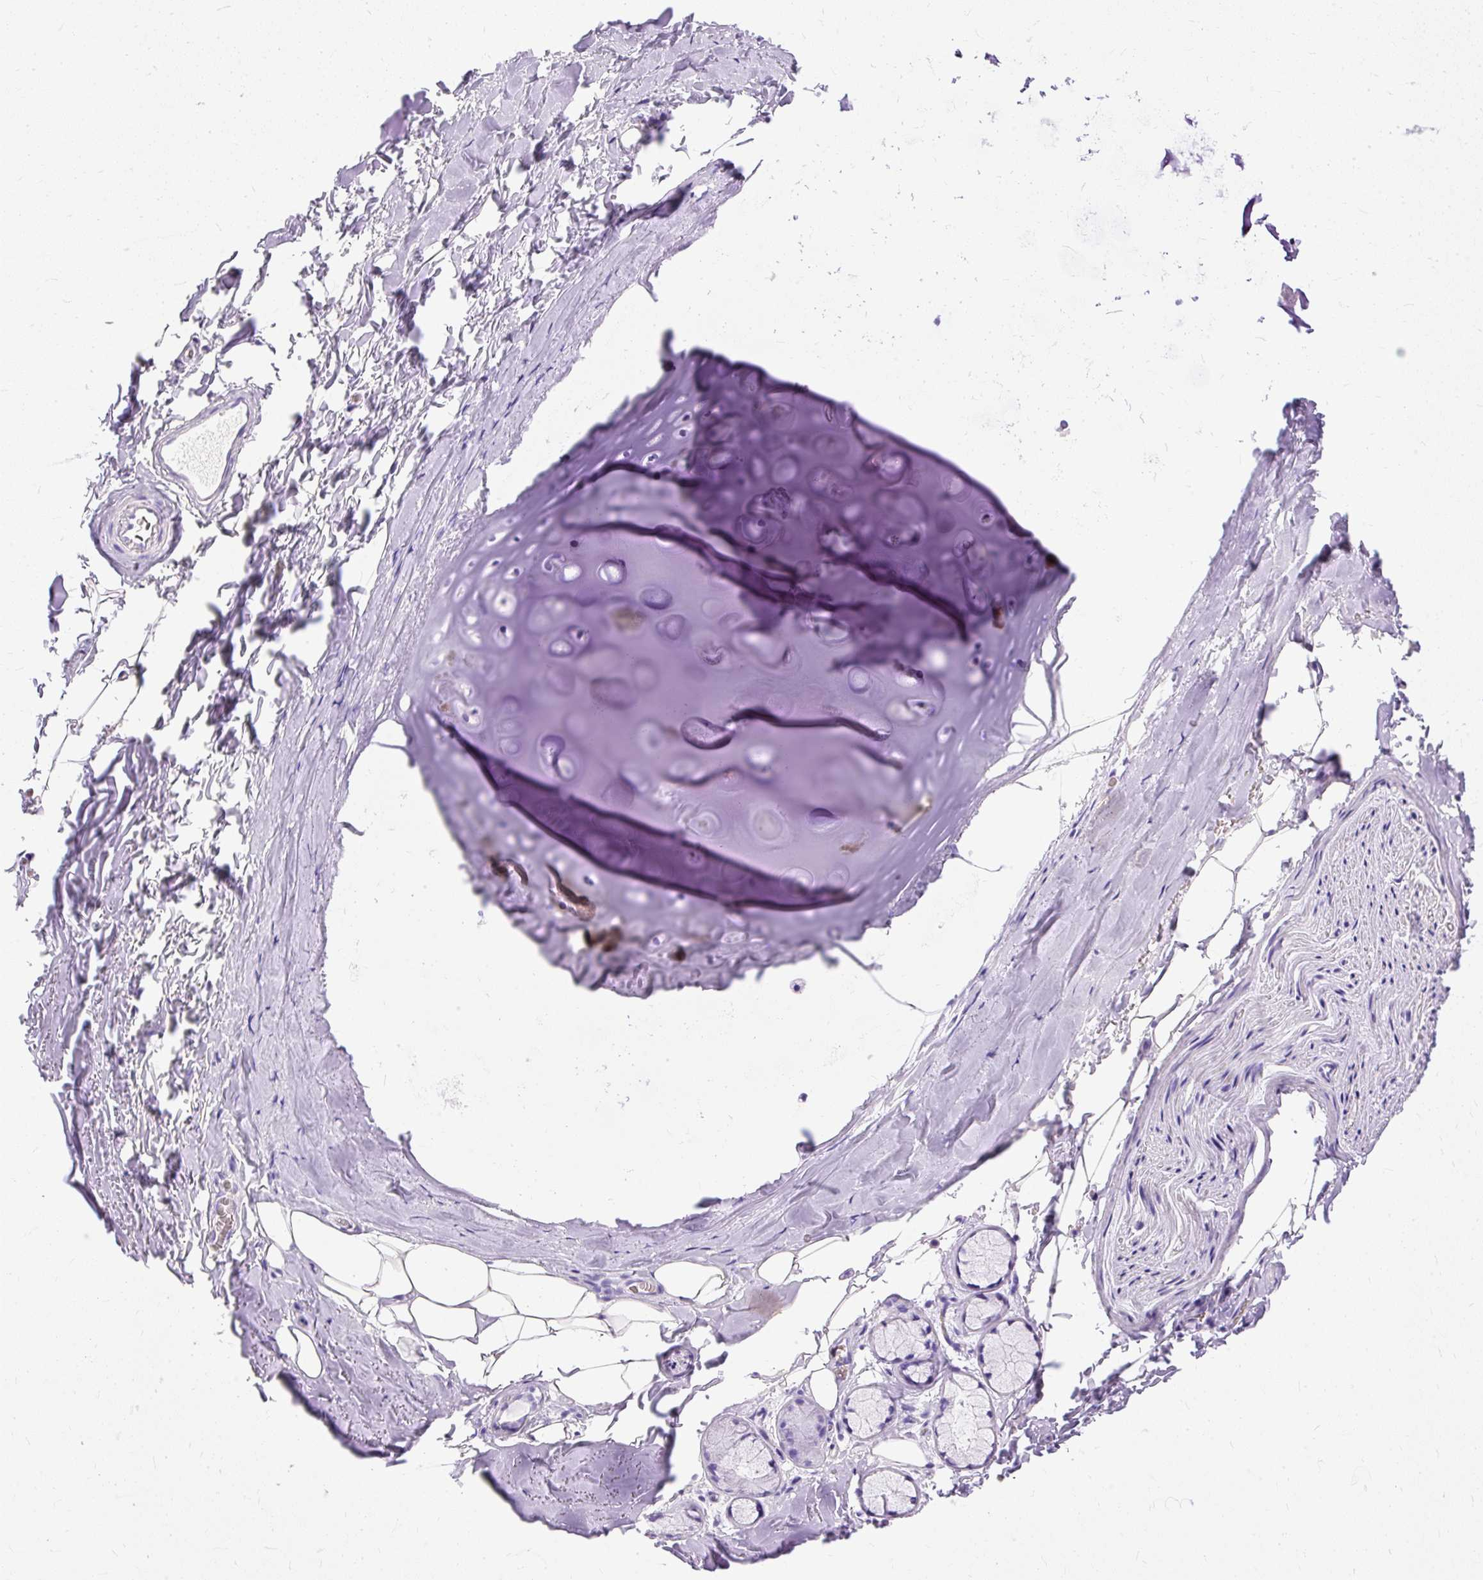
{"staining": {"intensity": "negative", "quantity": "none", "location": "none"}, "tissue": "adipose tissue", "cell_type": "Adipocytes", "image_type": "normal", "snomed": [{"axis": "morphology", "description": "Normal tissue, NOS"}, {"axis": "topography", "description": "Cartilage tissue"}, {"axis": "topography", "description": "Bronchus"}, {"axis": "topography", "description": "Peripheral nerve tissue"}], "caption": "Normal adipose tissue was stained to show a protein in brown. There is no significant staining in adipocytes. (DAB immunohistochemistry (IHC), high magnification).", "gene": "SLC8A2", "patient": {"sex": "male", "age": 67}}